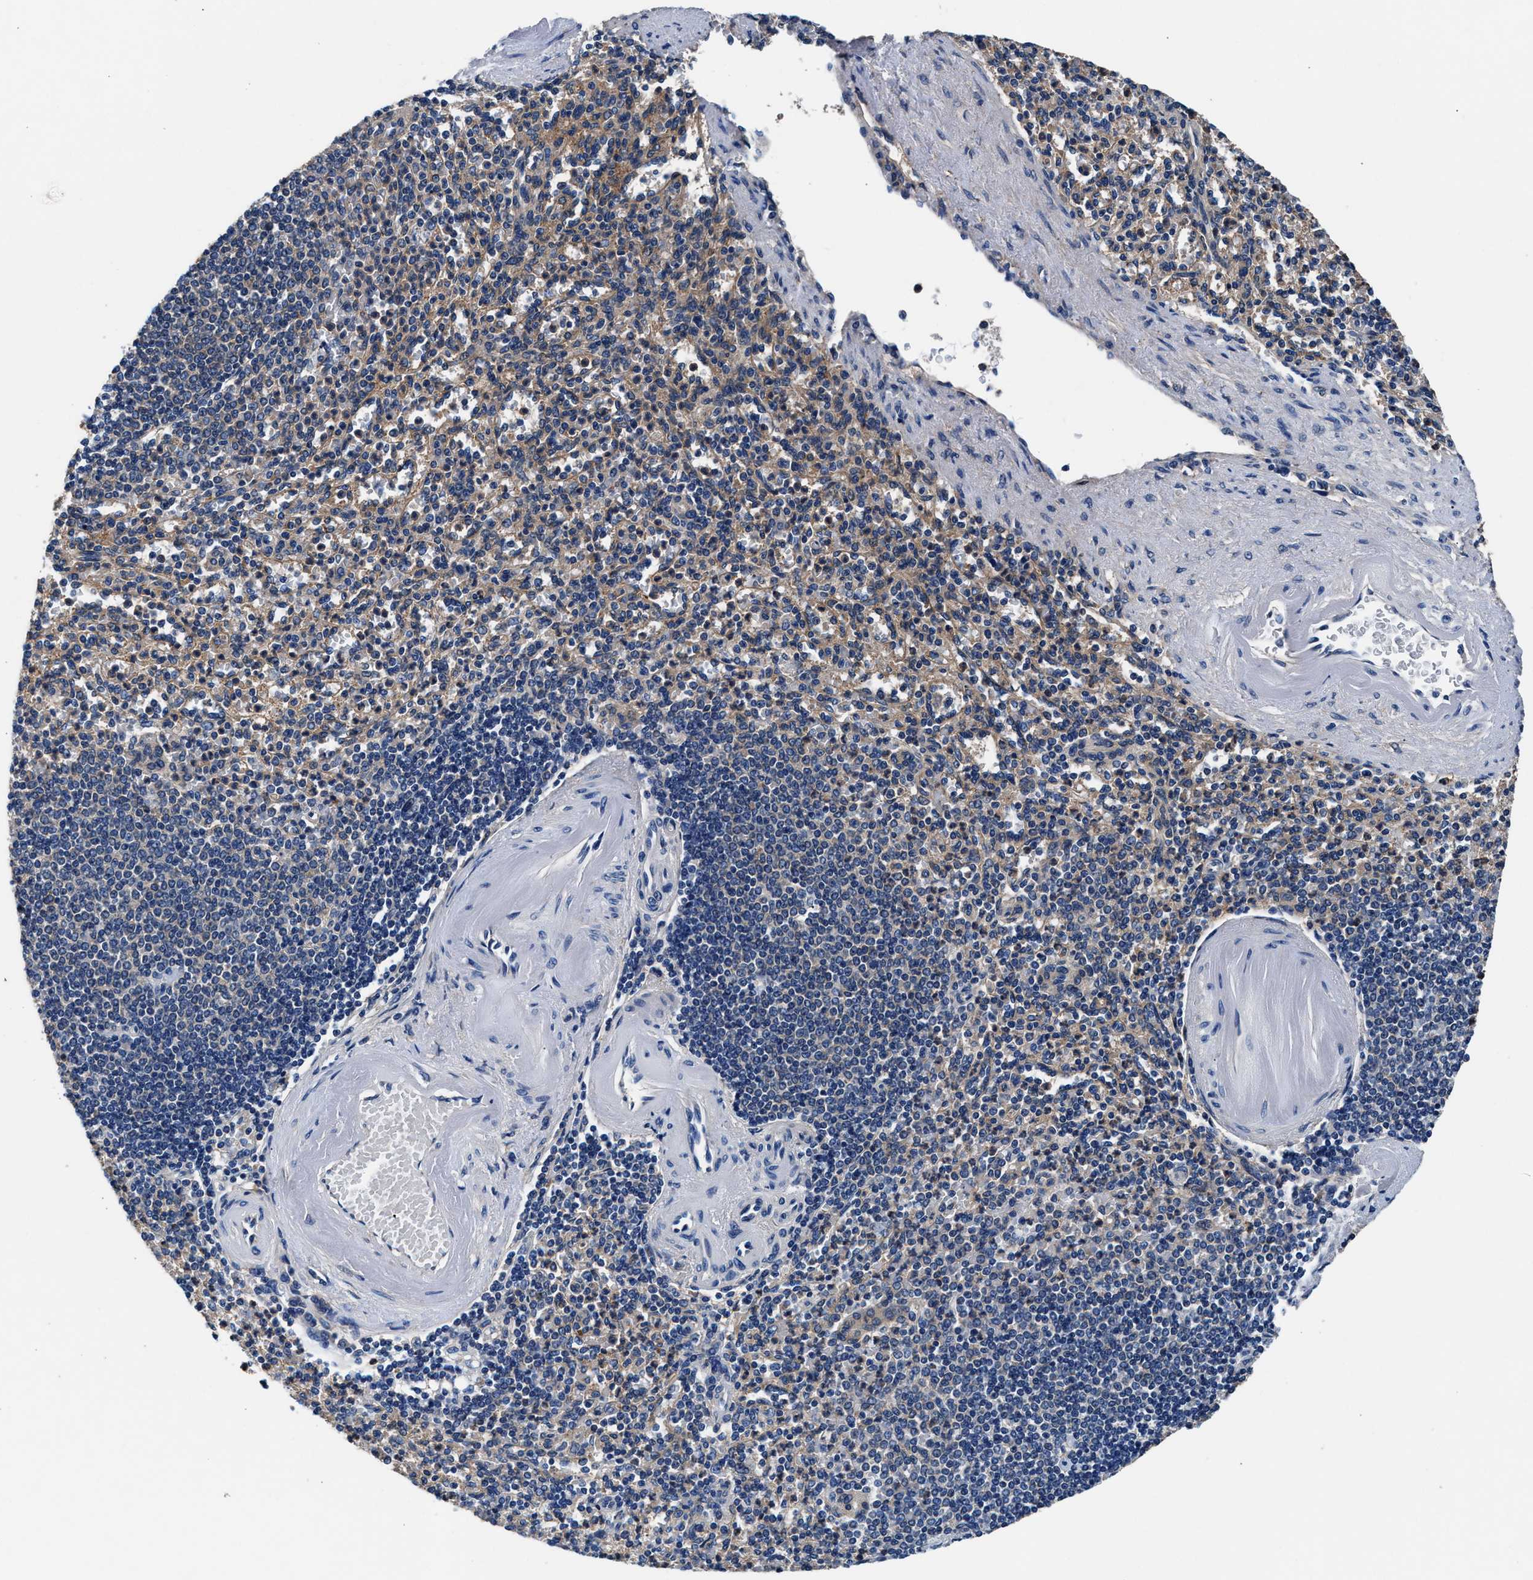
{"staining": {"intensity": "negative", "quantity": "none", "location": "none"}, "tissue": "spleen", "cell_type": "Cells in red pulp", "image_type": "normal", "snomed": [{"axis": "morphology", "description": "Normal tissue, NOS"}, {"axis": "topography", "description": "Spleen"}], "caption": "Immunohistochemistry photomicrograph of normal spleen stained for a protein (brown), which exhibits no expression in cells in red pulp.", "gene": "SH3GL1", "patient": {"sex": "female", "age": 74}}